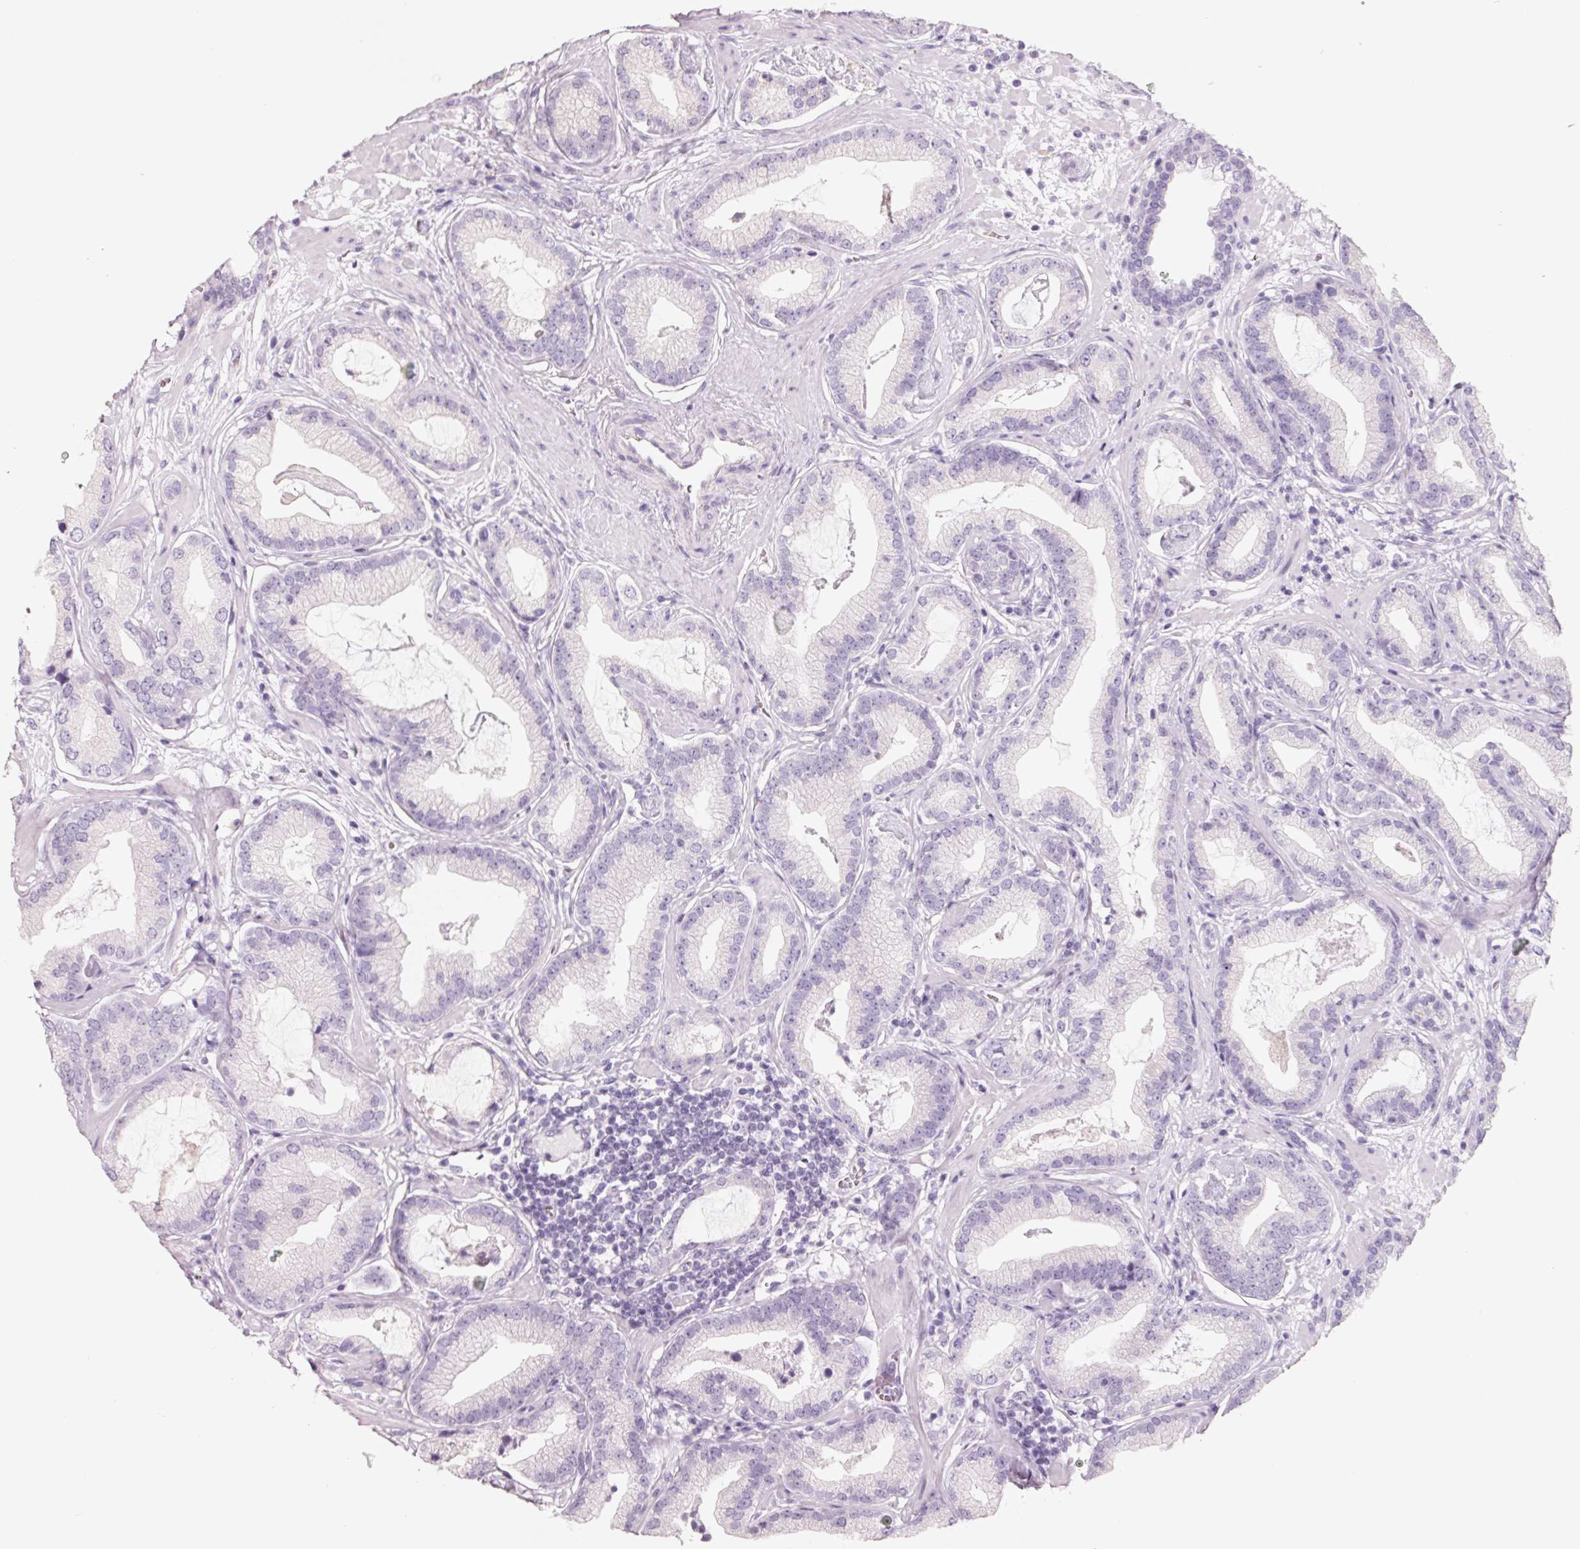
{"staining": {"intensity": "negative", "quantity": "none", "location": "none"}, "tissue": "prostate cancer", "cell_type": "Tumor cells", "image_type": "cancer", "snomed": [{"axis": "morphology", "description": "Adenocarcinoma, Low grade"}, {"axis": "topography", "description": "Prostate"}], "caption": "This is a histopathology image of immunohistochemistry (IHC) staining of low-grade adenocarcinoma (prostate), which shows no staining in tumor cells.", "gene": "FTCD", "patient": {"sex": "male", "age": 62}}